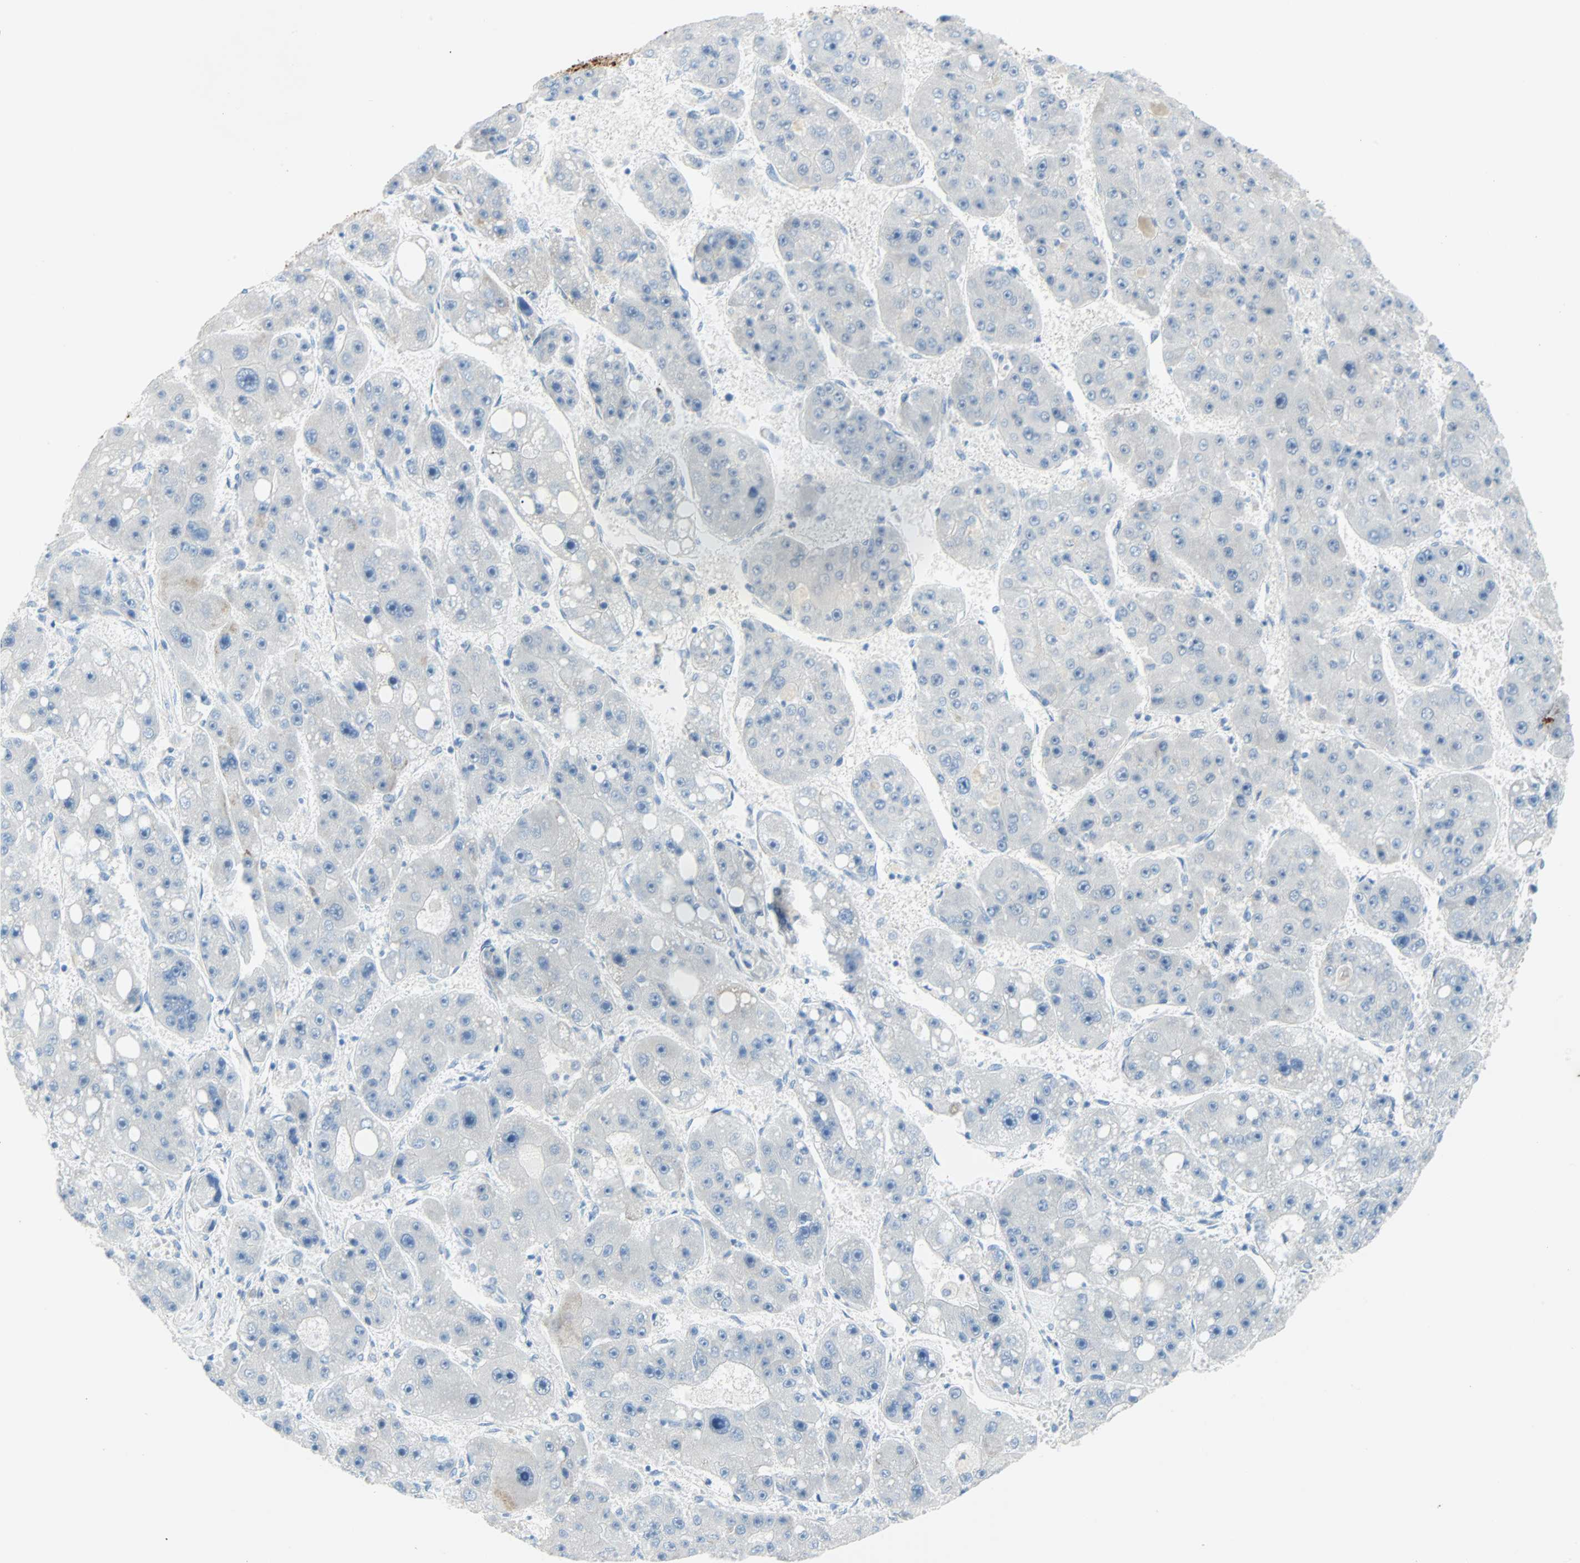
{"staining": {"intensity": "negative", "quantity": "none", "location": "none"}, "tissue": "liver cancer", "cell_type": "Tumor cells", "image_type": "cancer", "snomed": [{"axis": "morphology", "description": "Carcinoma, Hepatocellular, NOS"}, {"axis": "topography", "description": "Liver"}], "caption": "This micrograph is of liver hepatocellular carcinoma stained with immunohistochemistry to label a protein in brown with the nuclei are counter-stained blue. There is no positivity in tumor cells.", "gene": "PDPN", "patient": {"sex": "female", "age": 61}}